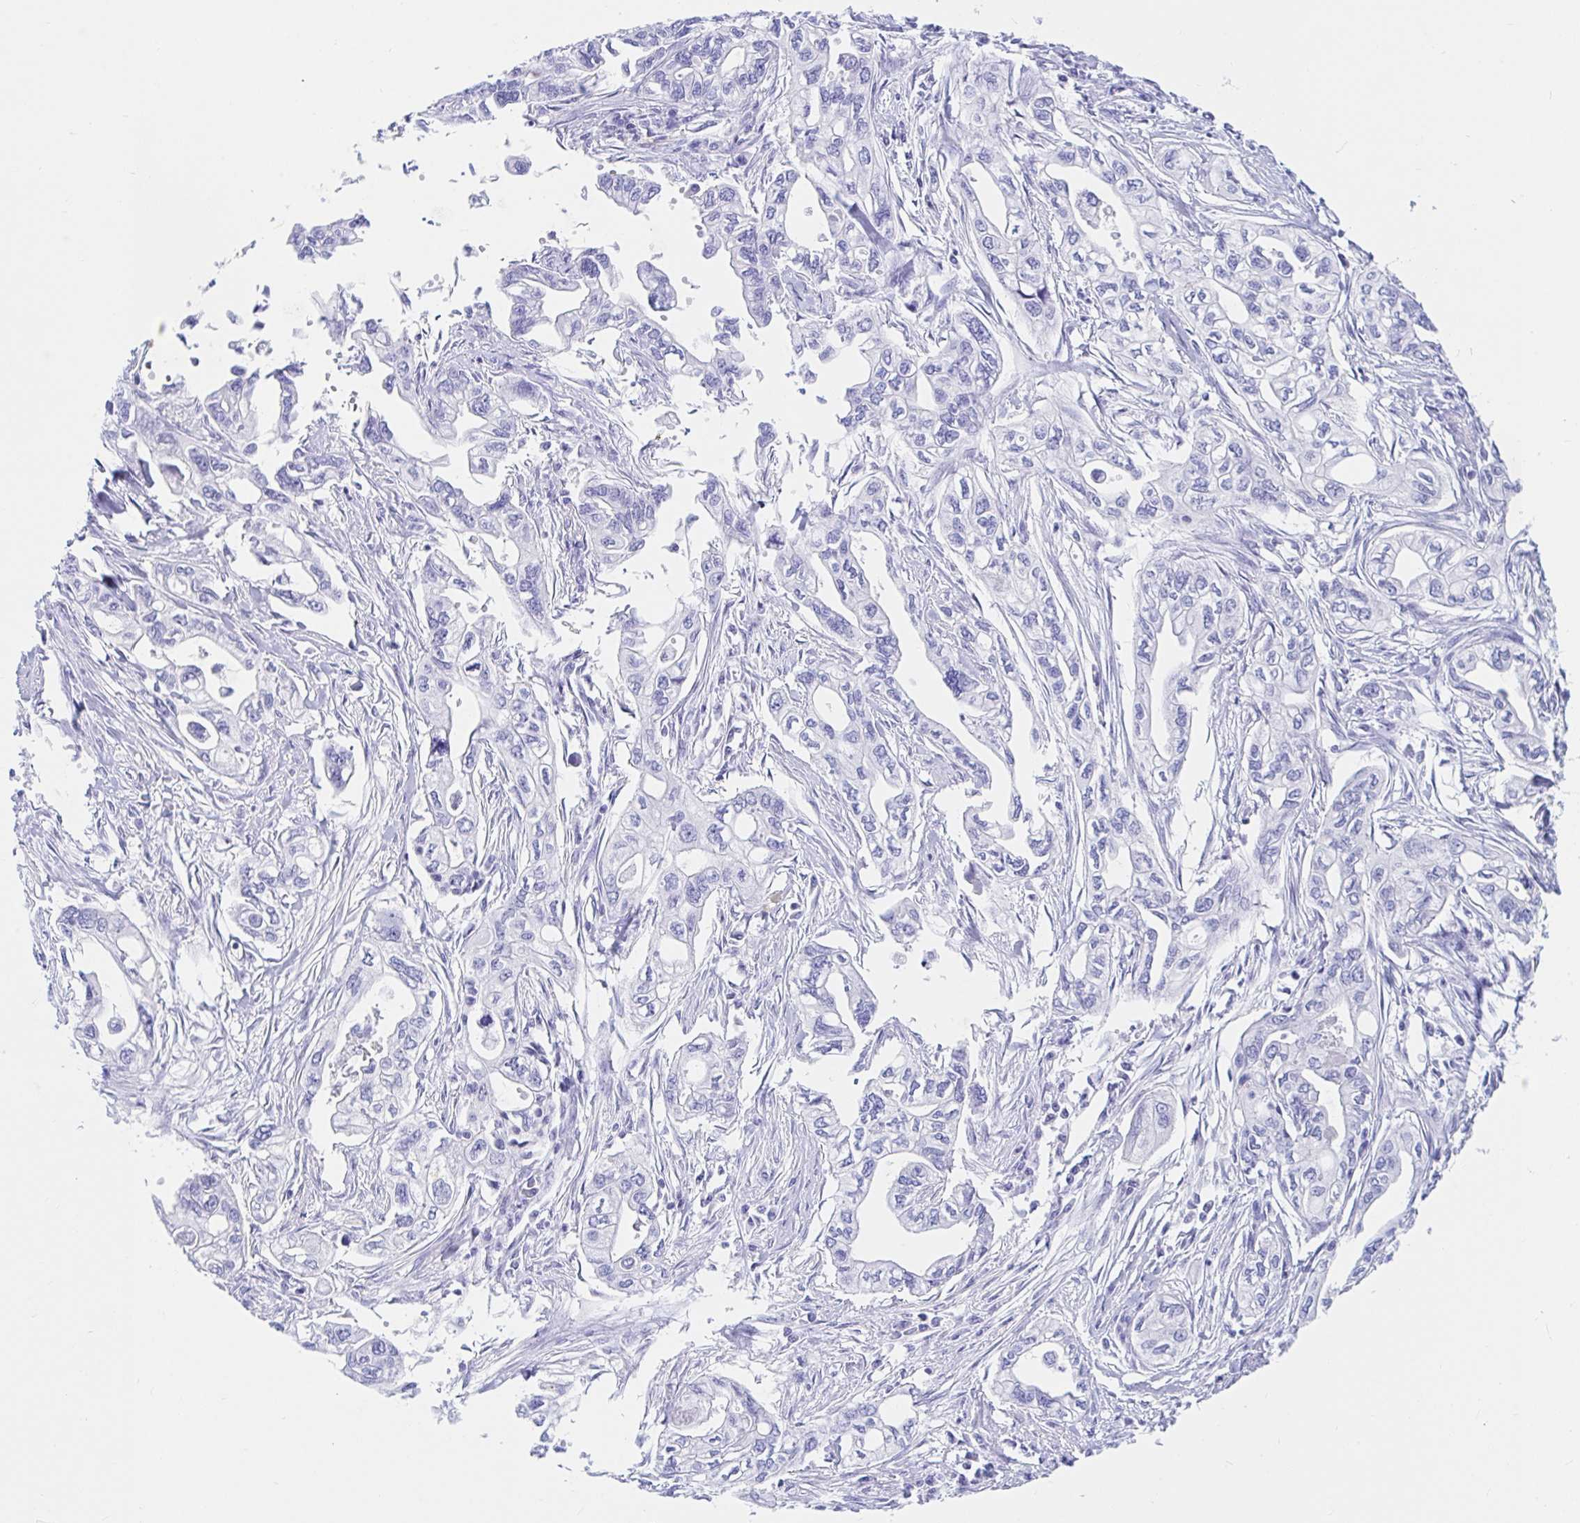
{"staining": {"intensity": "negative", "quantity": "none", "location": "none"}, "tissue": "pancreatic cancer", "cell_type": "Tumor cells", "image_type": "cancer", "snomed": [{"axis": "morphology", "description": "Adenocarcinoma, NOS"}, {"axis": "topography", "description": "Pancreas"}], "caption": "Tumor cells are negative for brown protein staining in pancreatic cancer.", "gene": "OR6T1", "patient": {"sex": "male", "age": 68}}